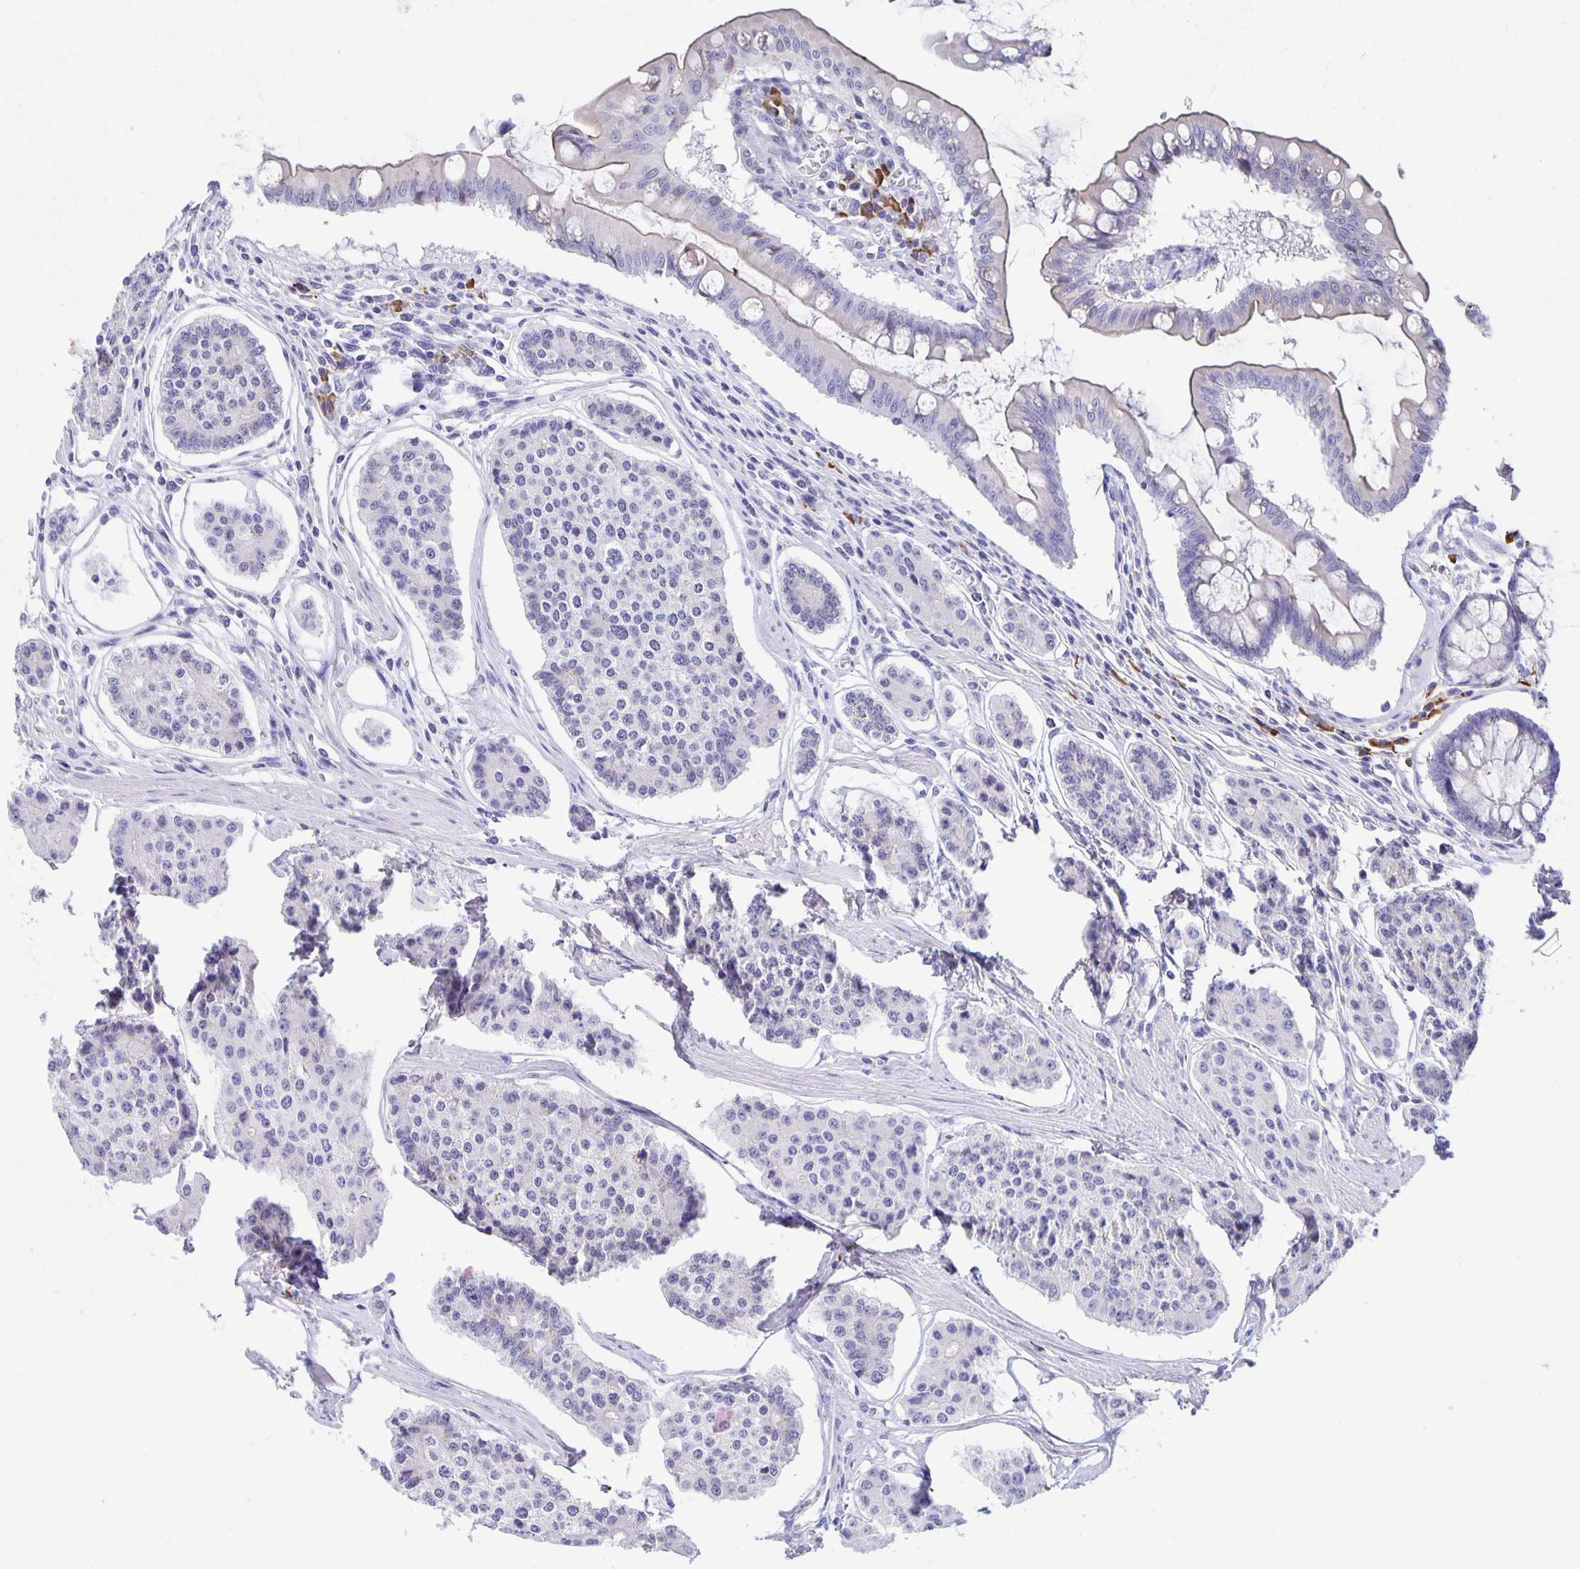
{"staining": {"intensity": "negative", "quantity": "none", "location": "none"}, "tissue": "carcinoid", "cell_type": "Tumor cells", "image_type": "cancer", "snomed": [{"axis": "morphology", "description": "Carcinoid, malignant, NOS"}, {"axis": "topography", "description": "Small intestine"}], "caption": "Tumor cells show no significant protein staining in carcinoid.", "gene": "ERMN", "patient": {"sex": "female", "age": 65}}